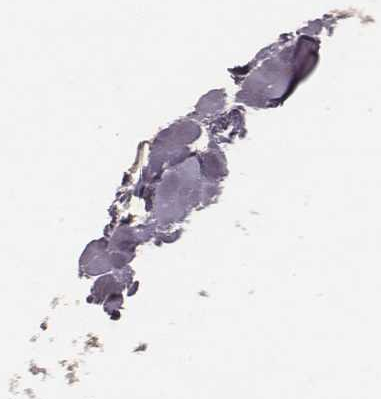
{"staining": {"intensity": "negative", "quantity": "none", "location": "none"}, "tissue": "head and neck cancer", "cell_type": "Tumor cells", "image_type": "cancer", "snomed": [{"axis": "morphology", "description": "Adenocarcinoma, NOS"}, {"axis": "topography", "description": "Head-Neck"}], "caption": "Photomicrograph shows no protein positivity in tumor cells of head and neck adenocarcinoma tissue.", "gene": "PILRA", "patient": {"sex": "male", "age": 76}}